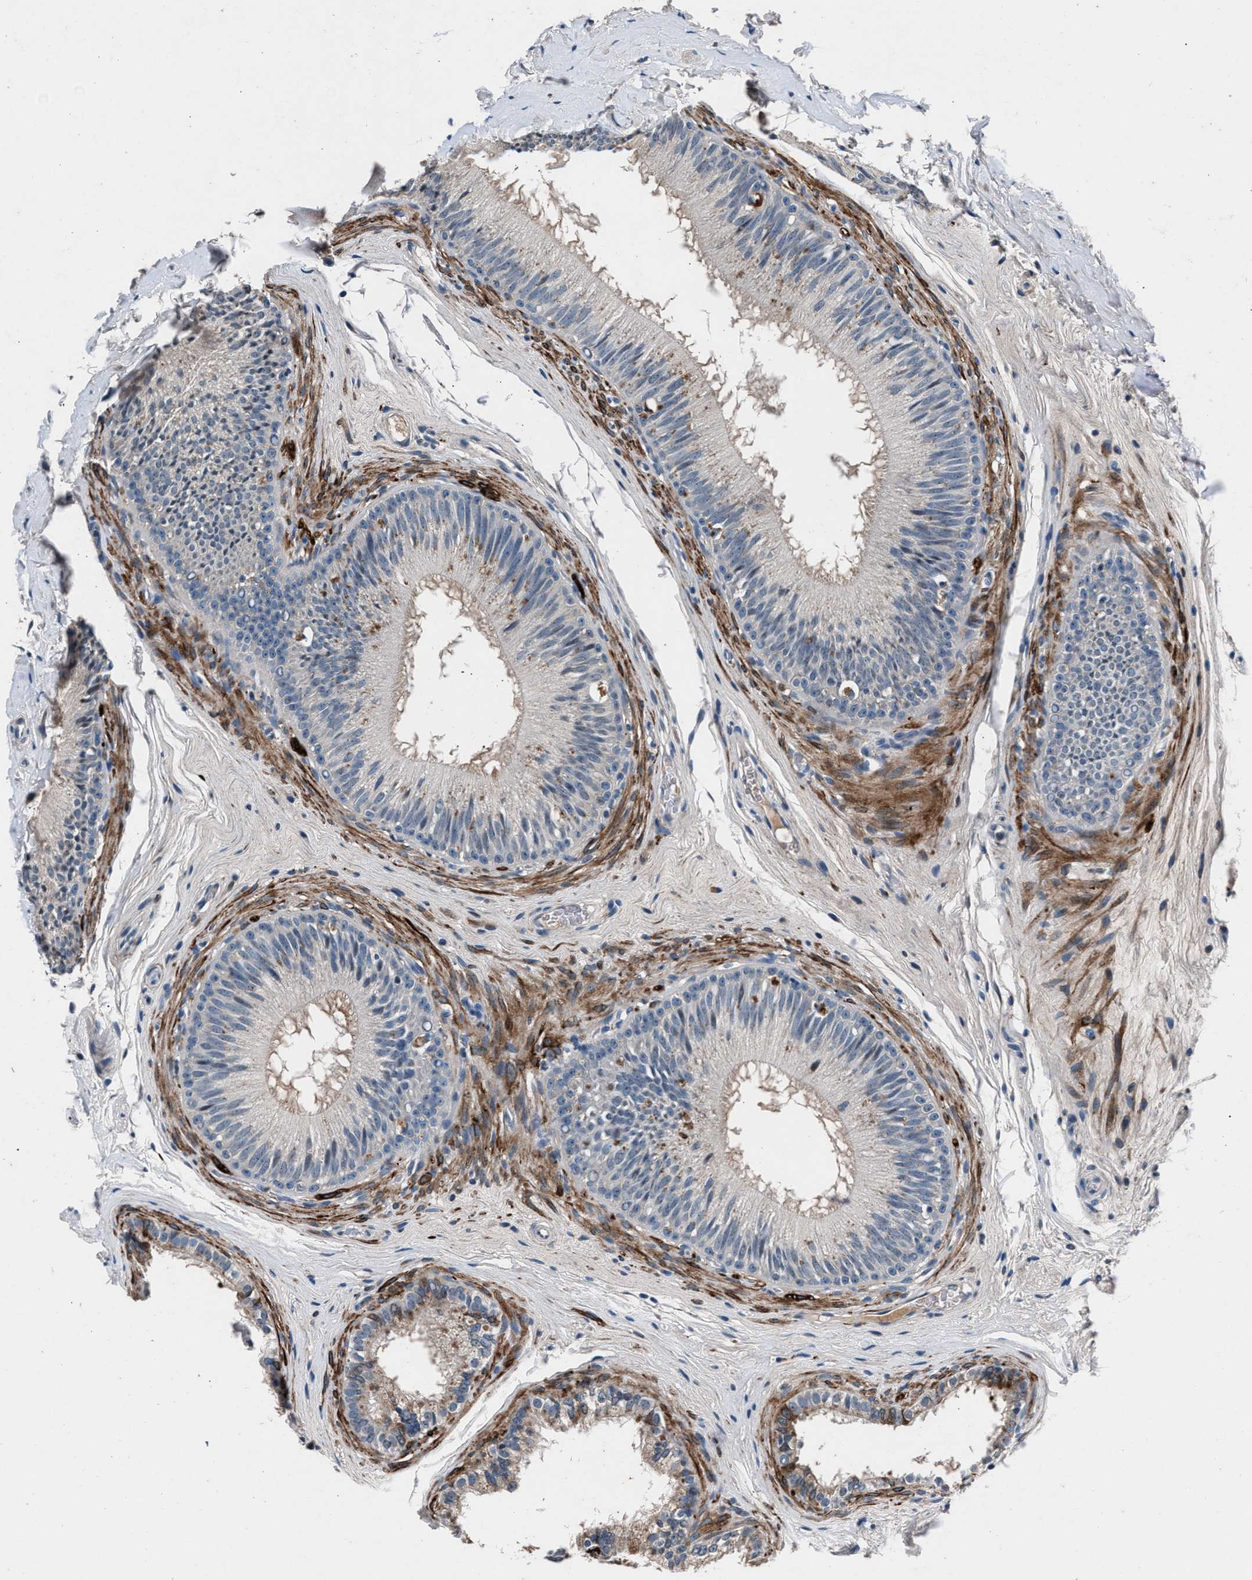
{"staining": {"intensity": "moderate", "quantity": "<25%", "location": "cytoplasmic/membranous"}, "tissue": "epididymis", "cell_type": "Glandular cells", "image_type": "normal", "snomed": [{"axis": "morphology", "description": "Normal tissue, NOS"}, {"axis": "topography", "description": "Testis"}, {"axis": "topography", "description": "Epididymis"}], "caption": "Epididymis stained for a protein (brown) shows moderate cytoplasmic/membranous positive expression in about <25% of glandular cells.", "gene": "DENND6B", "patient": {"sex": "male", "age": 36}}